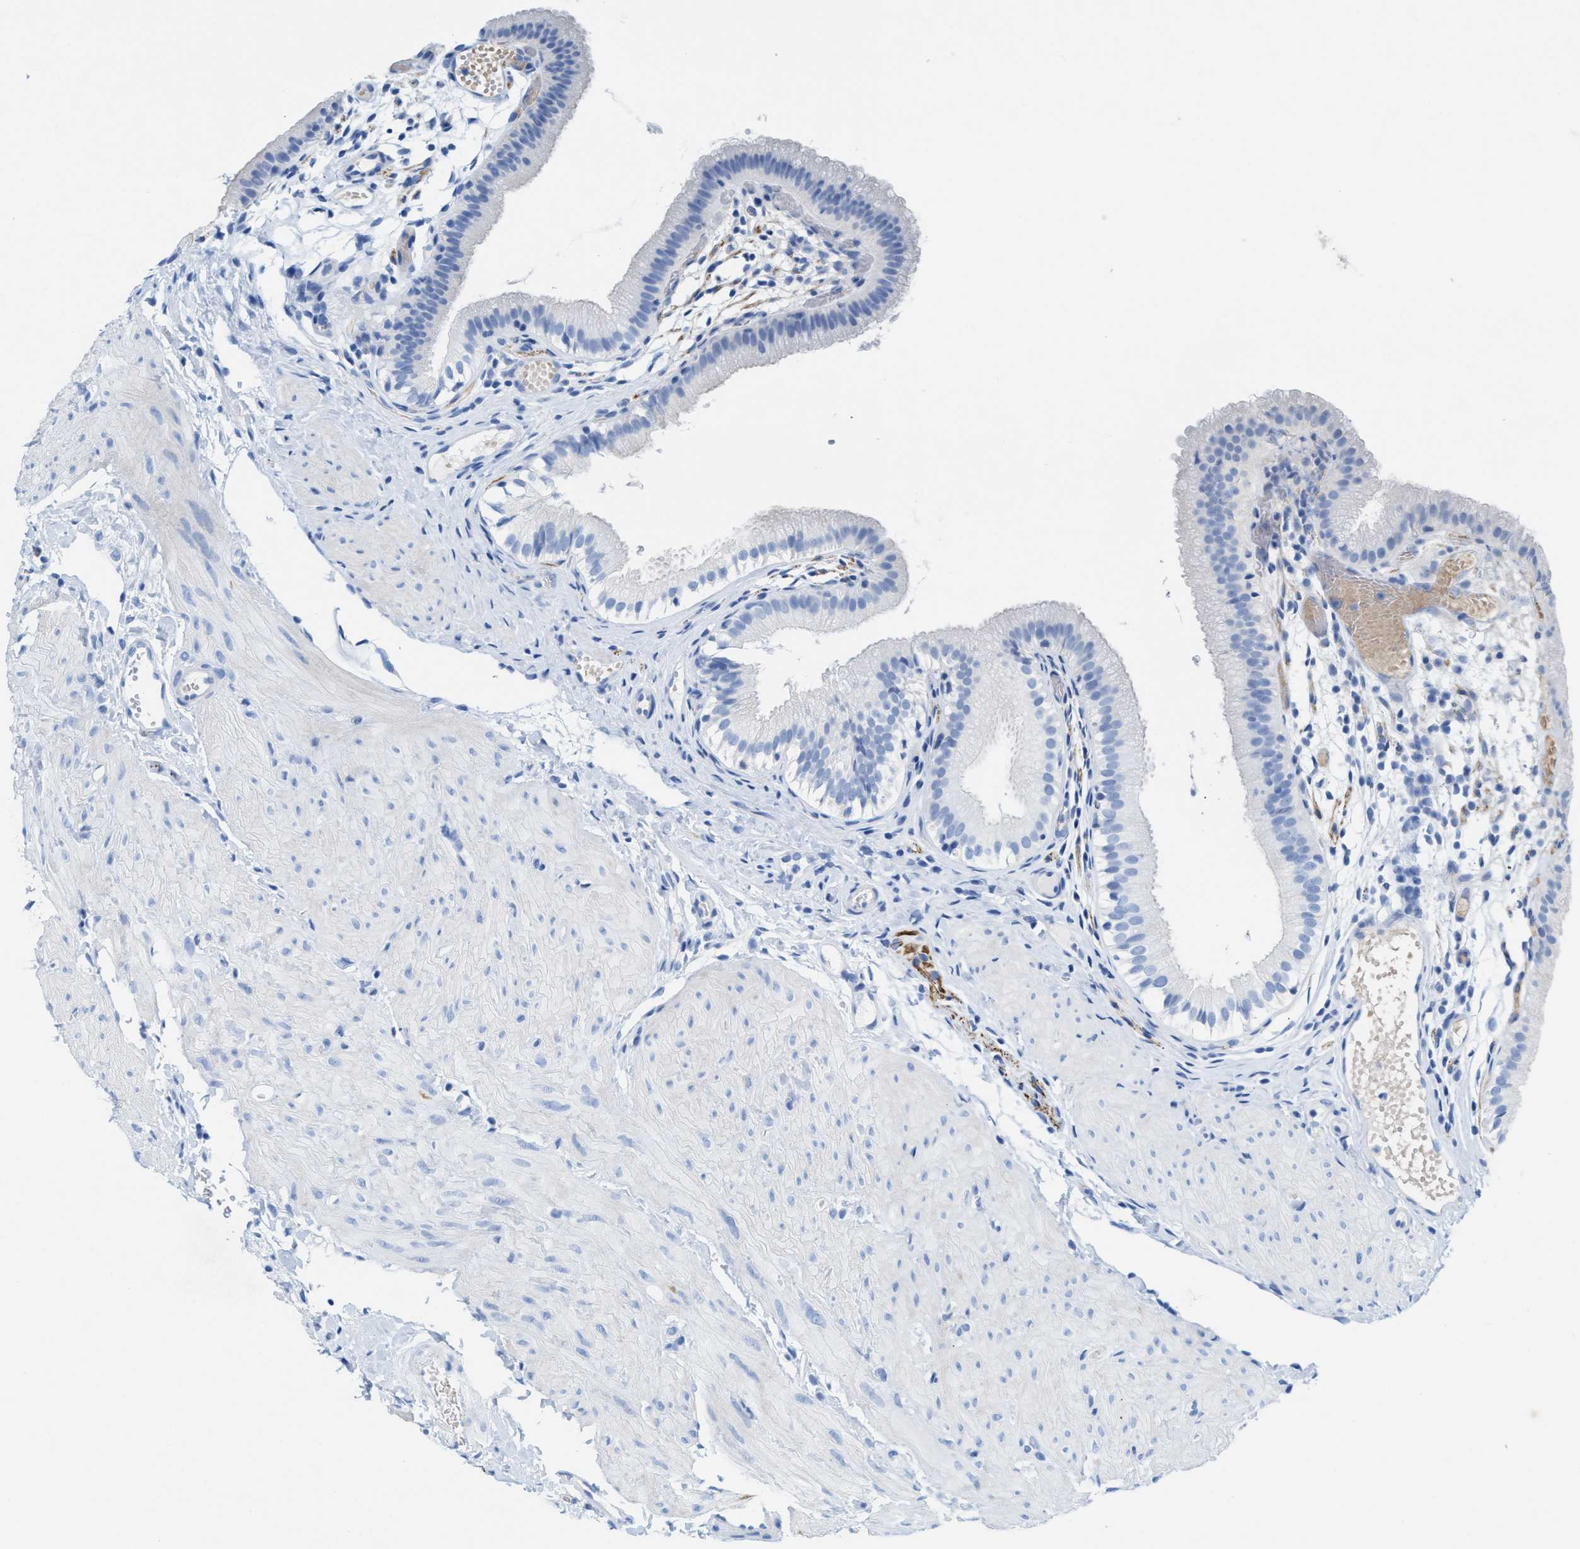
{"staining": {"intensity": "negative", "quantity": "none", "location": "none"}, "tissue": "gallbladder", "cell_type": "Glandular cells", "image_type": "normal", "snomed": [{"axis": "morphology", "description": "Normal tissue, NOS"}, {"axis": "topography", "description": "Gallbladder"}], "caption": "DAB (3,3'-diaminobenzidine) immunohistochemical staining of unremarkable human gallbladder reveals no significant expression in glandular cells.", "gene": "ANKFN1", "patient": {"sex": "female", "age": 26}}